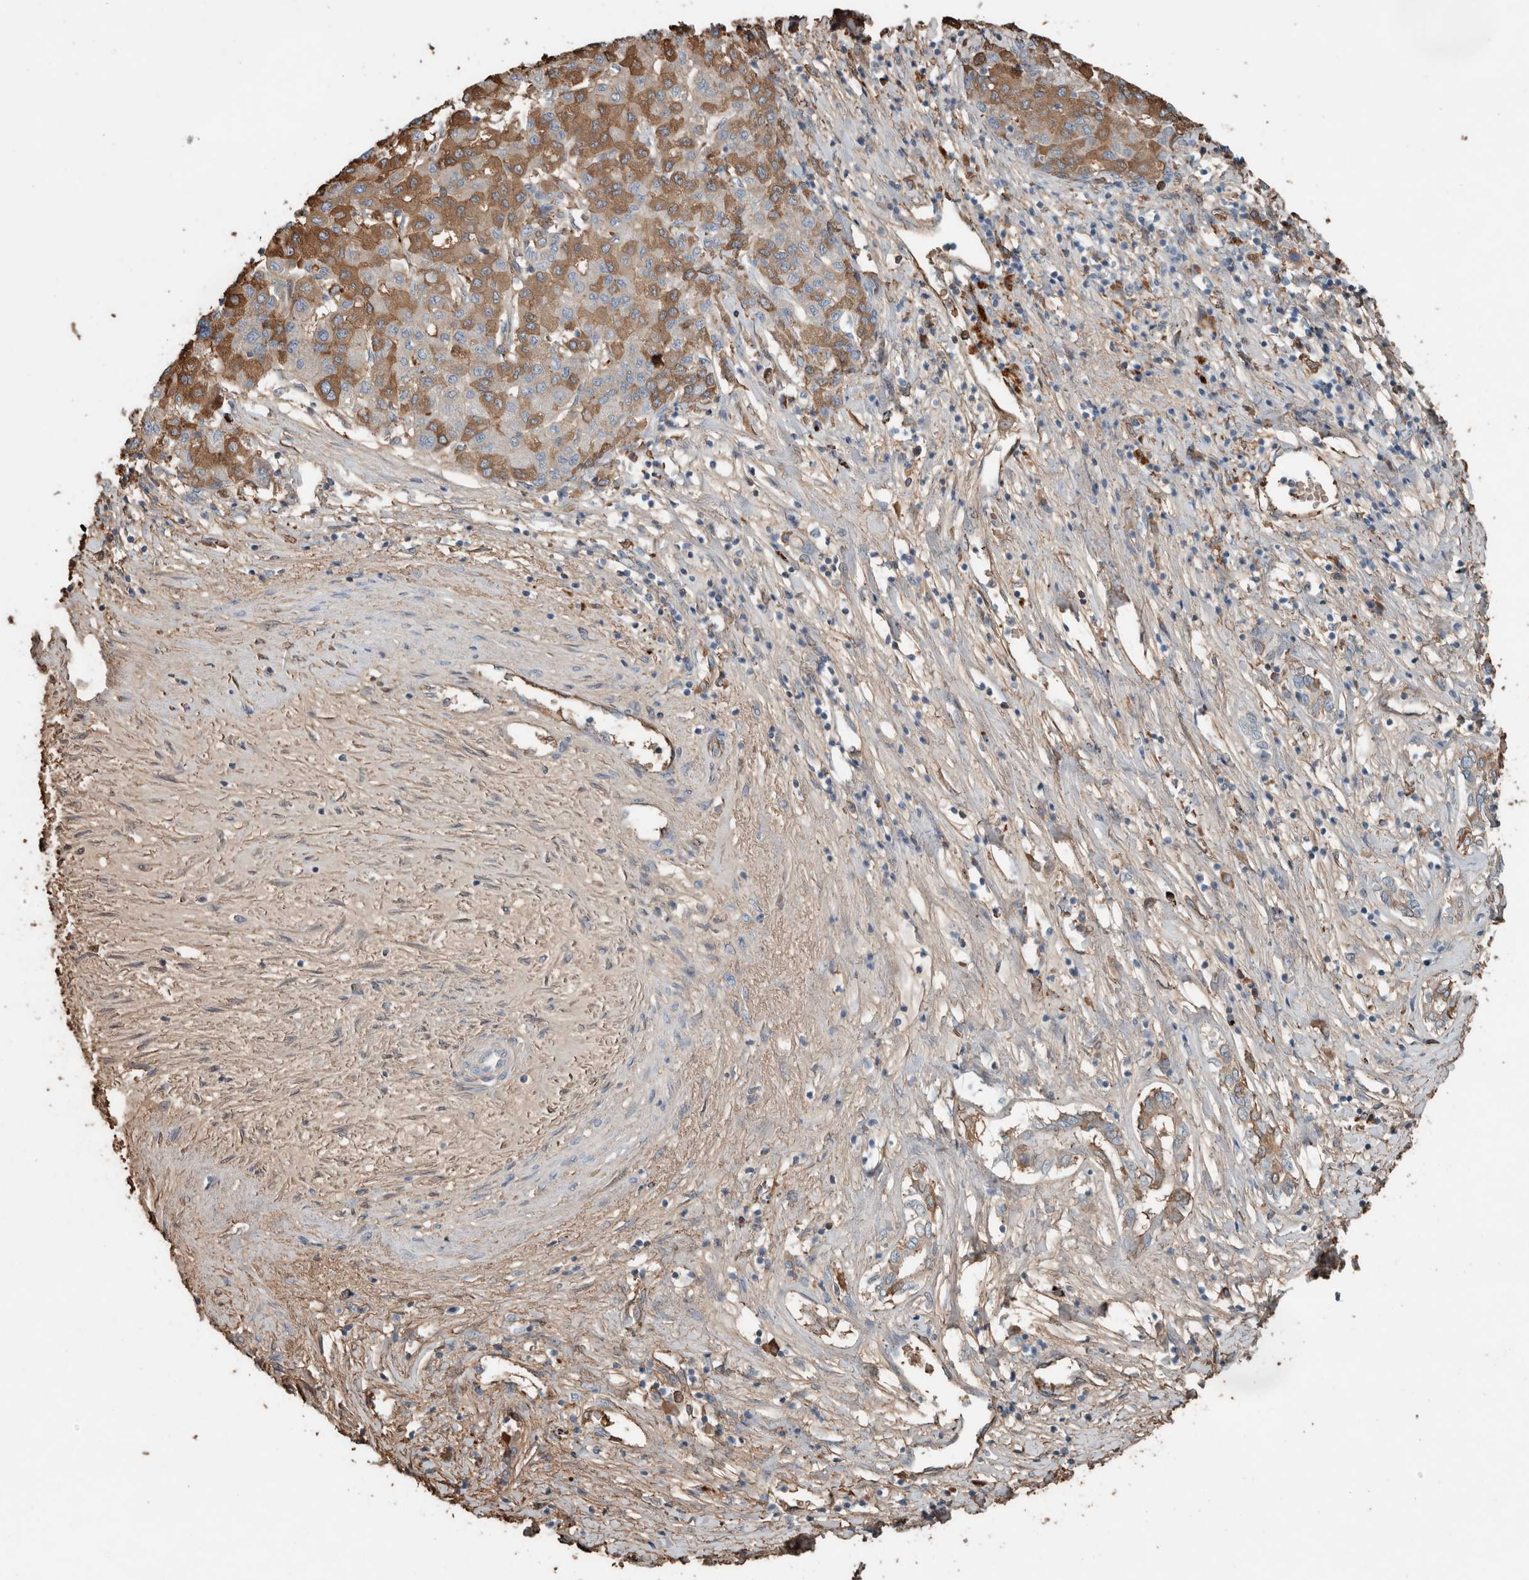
{"staining": {"intensity": "moderate", "quantity": "25%-75%", "location": "cytoplasmic/membranous"}, "tissue": "liver cancer", "cell_type": "Tumor cells", "image_type": "cancer", "snomed": [{"axis": "morphology", "description": "Carcinoma, Hepatocellular, NOS"}, {"axis": "topography", "description": "Liver"}], "caption": "Protein positivity by immunohistochemistry reveals moderate cytoplasmic/membranous staining in about 25%-75% of tumor cells in liver cancer.", "gene": "USP34", "patient": {"sex": "male", "age": 65}}